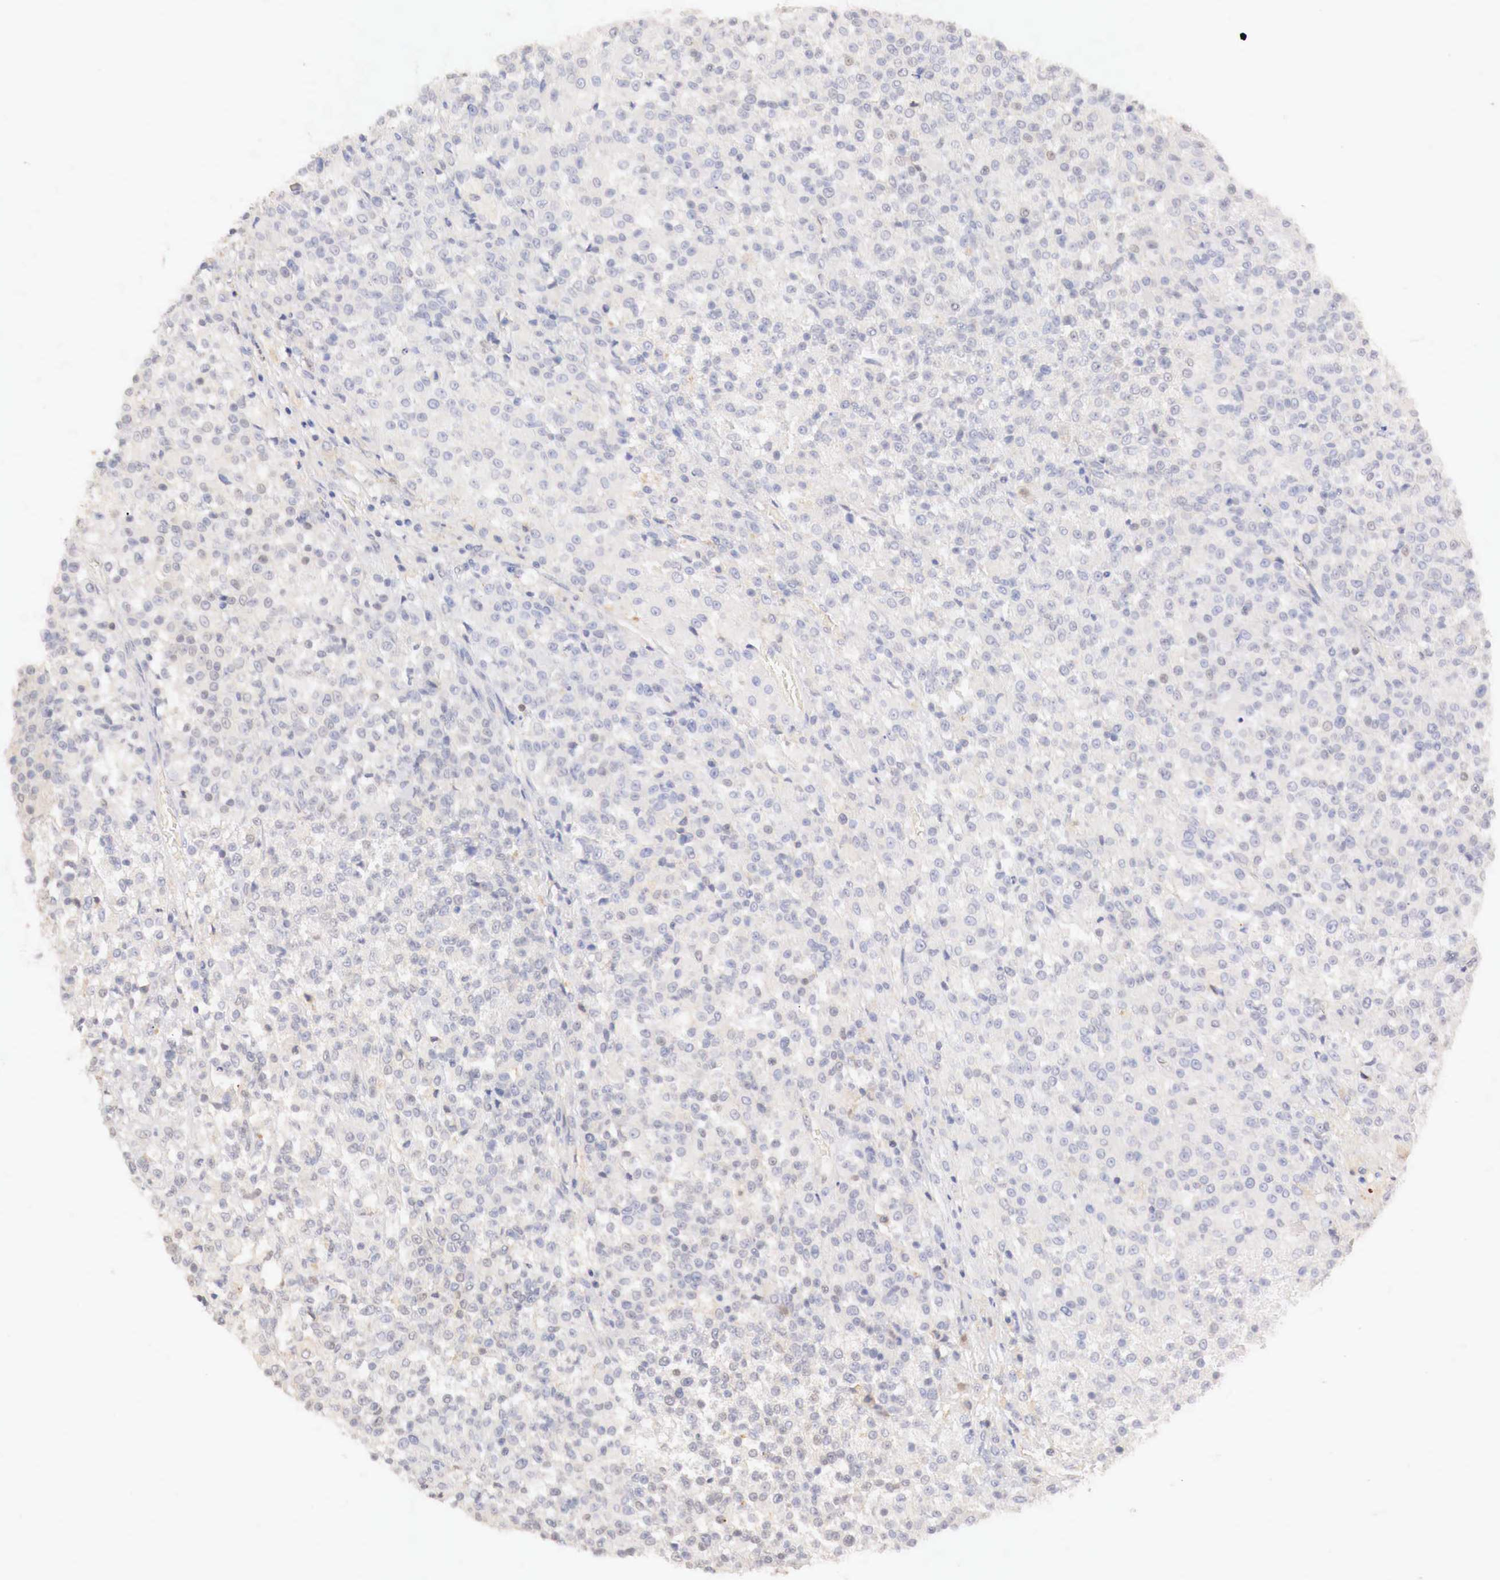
{"staining": {"intensity": "negative", "quantity": "none", "location": "none"}, "tissue": "testis cancer", "cell_type": "Tumor cells", "image_type": "cancer", "snomed": [{"axis": "morphology", "description": "Seminoma, NOS"}, {"axis": "topography", "description": "Testis"}], "caption": "IHC photomicrograph of testis cancer (seminoma) stained for a protein (brown), which exhibits no expression in tumor cells.", "gene": "GATA1", "patient": {"sex": "male", "age": 59}}